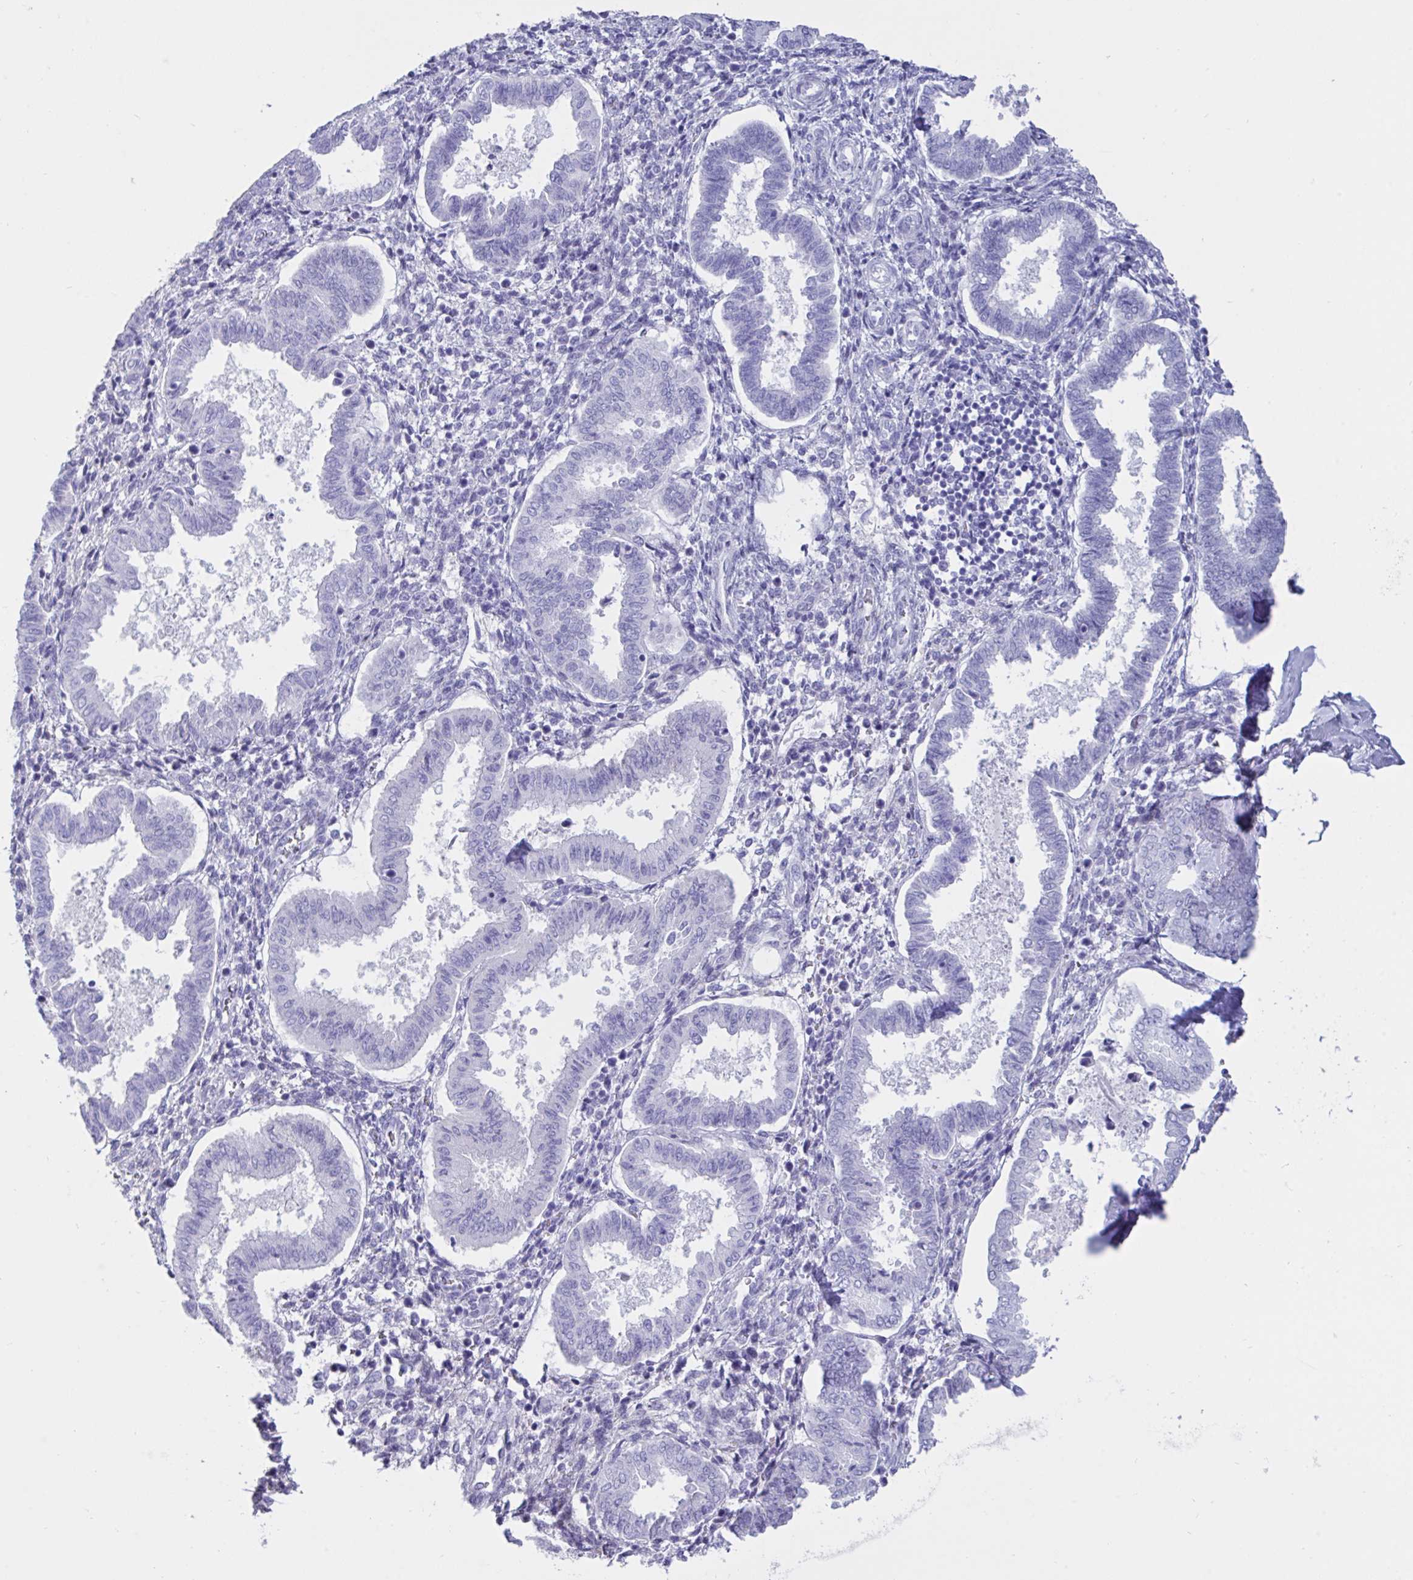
{"staining": {"intensity": "negative", "quantity": "none", "location": "none"}, "tissue": "endometrium", "cell_type": "Cells in endometrial stroma", "image_type": "normal", "snomed": [{"axis": "morphology", "description": "Normal tissue, NOS"}, {"axis": "topography", "description": "Endometrium"}], "caption": "Immunohistochemistry image of unremarkable endometrium stained for a protein (brown), which demonstrates no positivity in cells in endometrial stroma.", "gene": "TNNC1", "patient": {"sex": "female", "age": 24}}